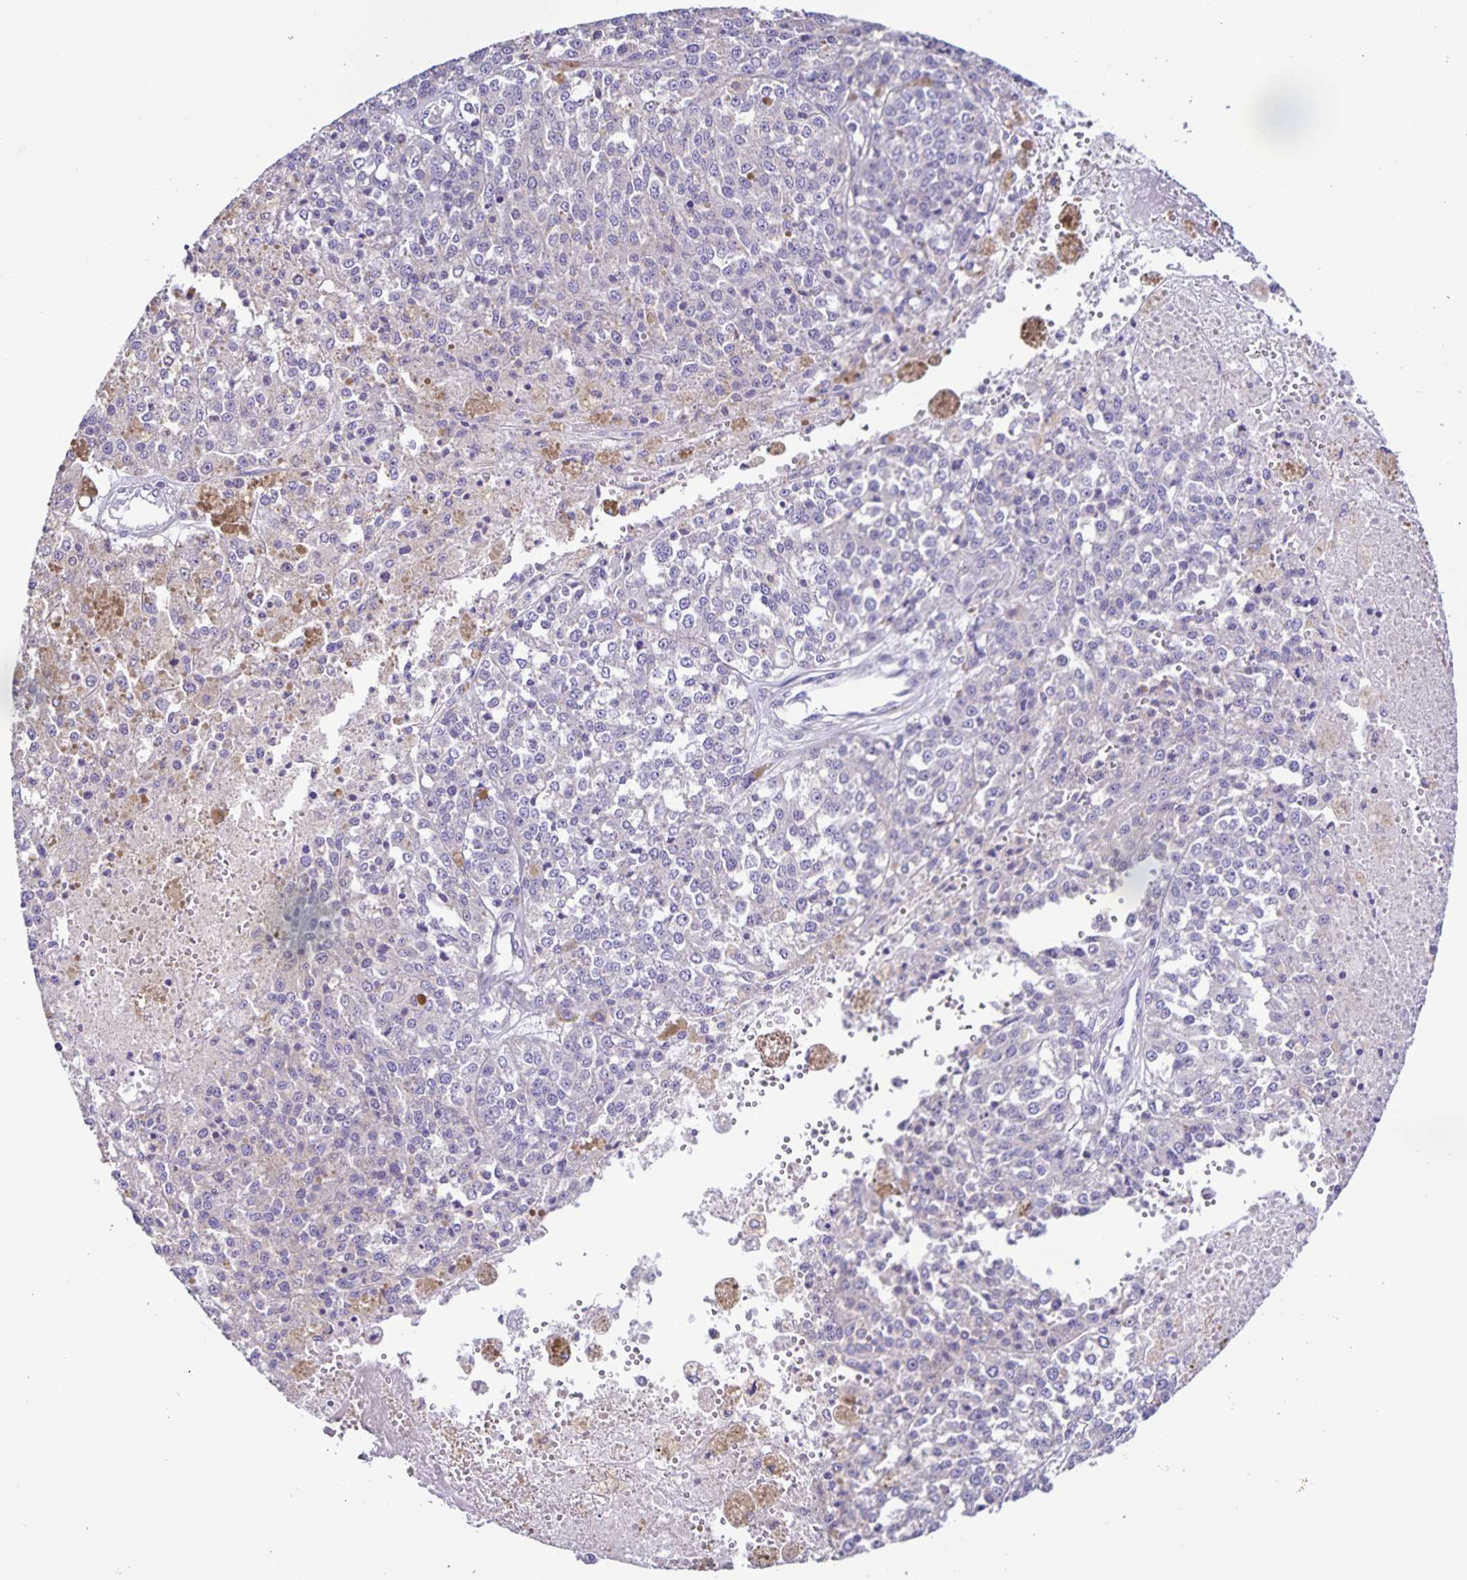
{"staining": {"intensity": "negative", "quantity": "none", "location": "none"}, "tissue": "melanoma", "cell_type": "Tumor cells", "image_type": "cancer", "snomed": [{"axis": "morphology", "description": "Malignant melanoma, Metastatic site"}, {"axis": "topography", "description": "Lymph node"}], "caption": "Melanoma was stained to show a protein in brown. There is no significant expression in tumor cells. Brightfield microscopy of immunohistochemistry (IHC) stained with DAB (brown) and hematoxylin (blue), captured at high magnification.", "gene": "BOLL", "patient": {"sex": "female", "age": 64}}